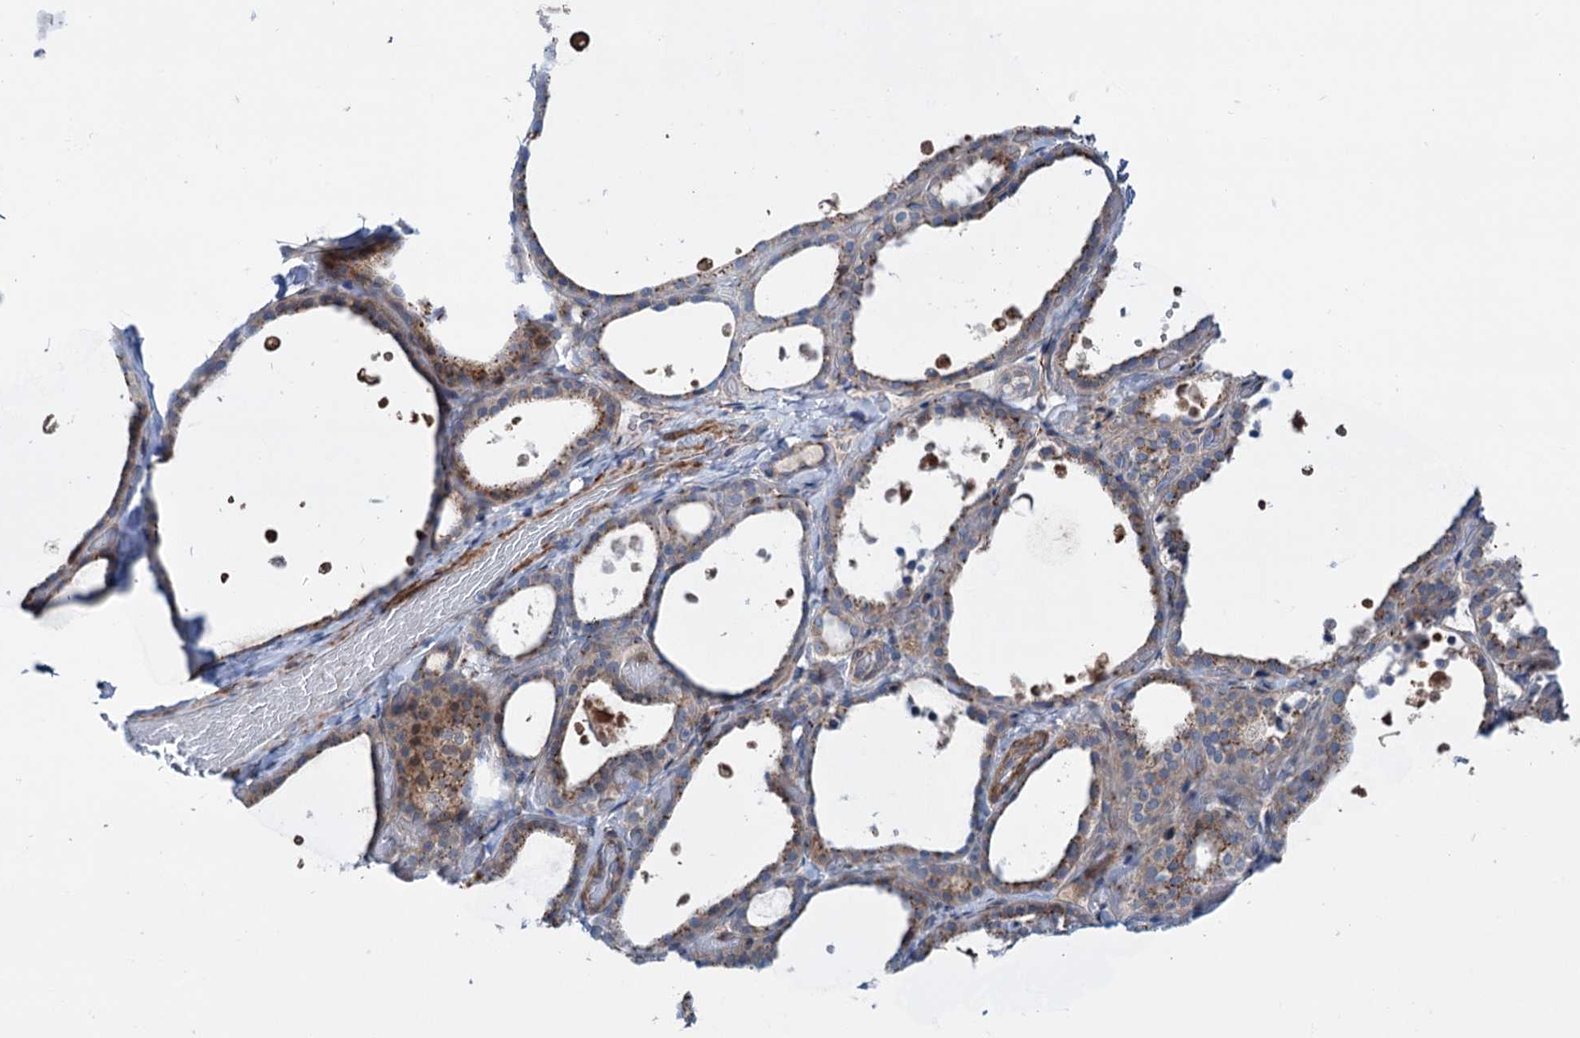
{"staining": {"intensity": "moderate", "quantity": ">75%", "location": "cytoplasmic/membranous"}, "tissue": "thyroid gland", "cell_type": "Glandular cells", "image_type": "normal", "snomed": [{"axis": "morphology", "description": "Normal tissue, NOS"}, {"axis": "topography", "description": "Thyroid gland"}], "caption": "Protein staining reveals moderate cytoplasmic/membranous staining in approximately >75% of glandular cells in benign thyroid gland.", "gene": "ELP4", "patient": {"sex": "female", "age": 44}}